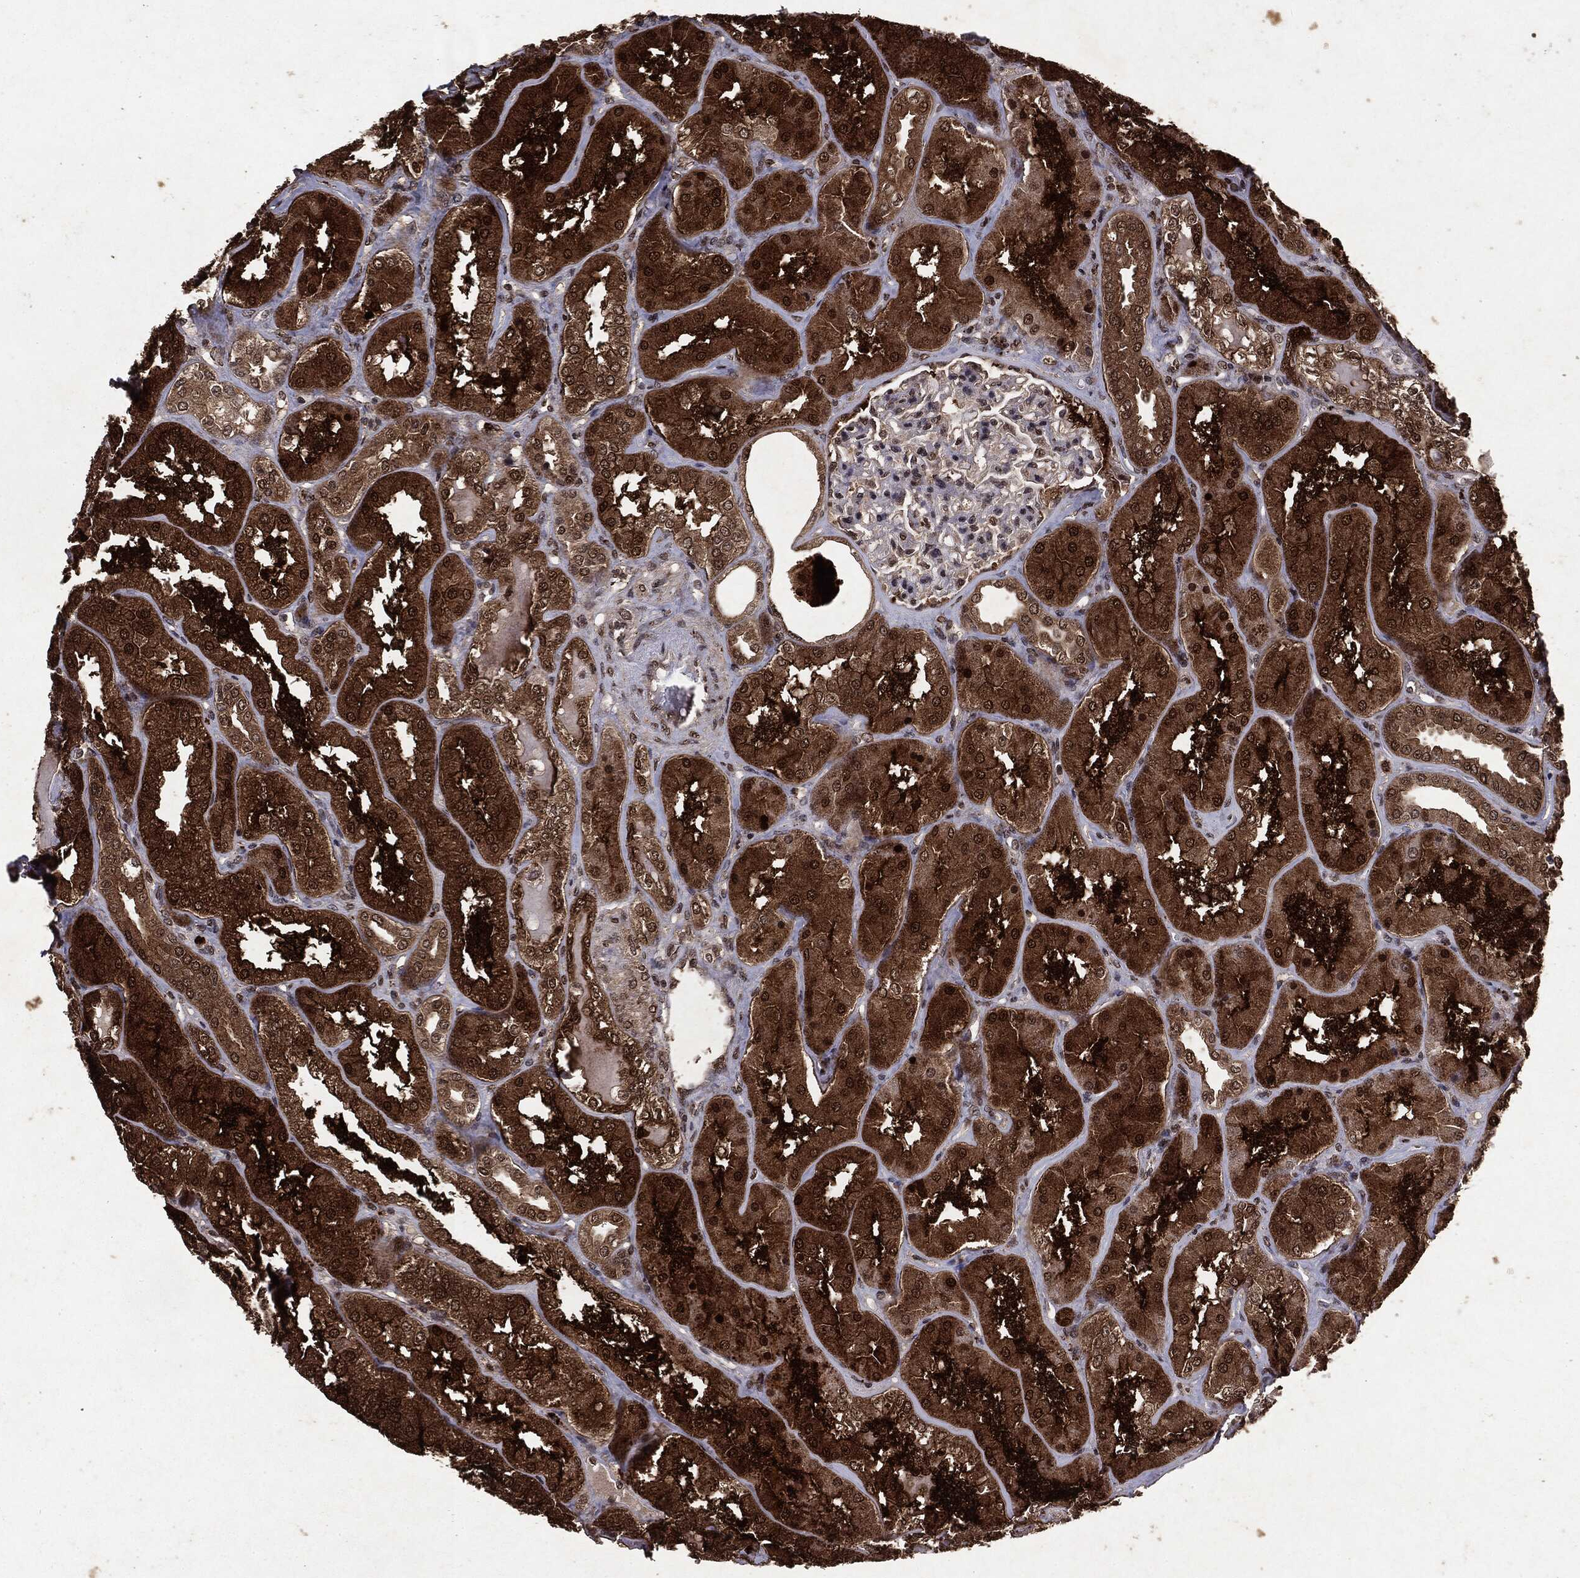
{"staining": {"intensity": "weak", "quantity": "<25%", "location": "cytoplasmic/membranous,nuclear"}, "tissue": "kidney", "cell_type": "Cells in glomeruli", "image_type": "normal", "snomed": [{"axis": "morphology", "description": "Normal tissue, NOS"}, {"axis": "topography", "description": "Kidney"}], "caption": "This is a micrograph of immunohistochemistry (IHC) staining of benign kidney, which shows no staining in cells in glomeruli. (DAB (3,3'-diaminobenzidine) IHC with hematoxylin counter stain).", "gene": "PEBP1", "patient": {"sex": "female", "age": 56}}